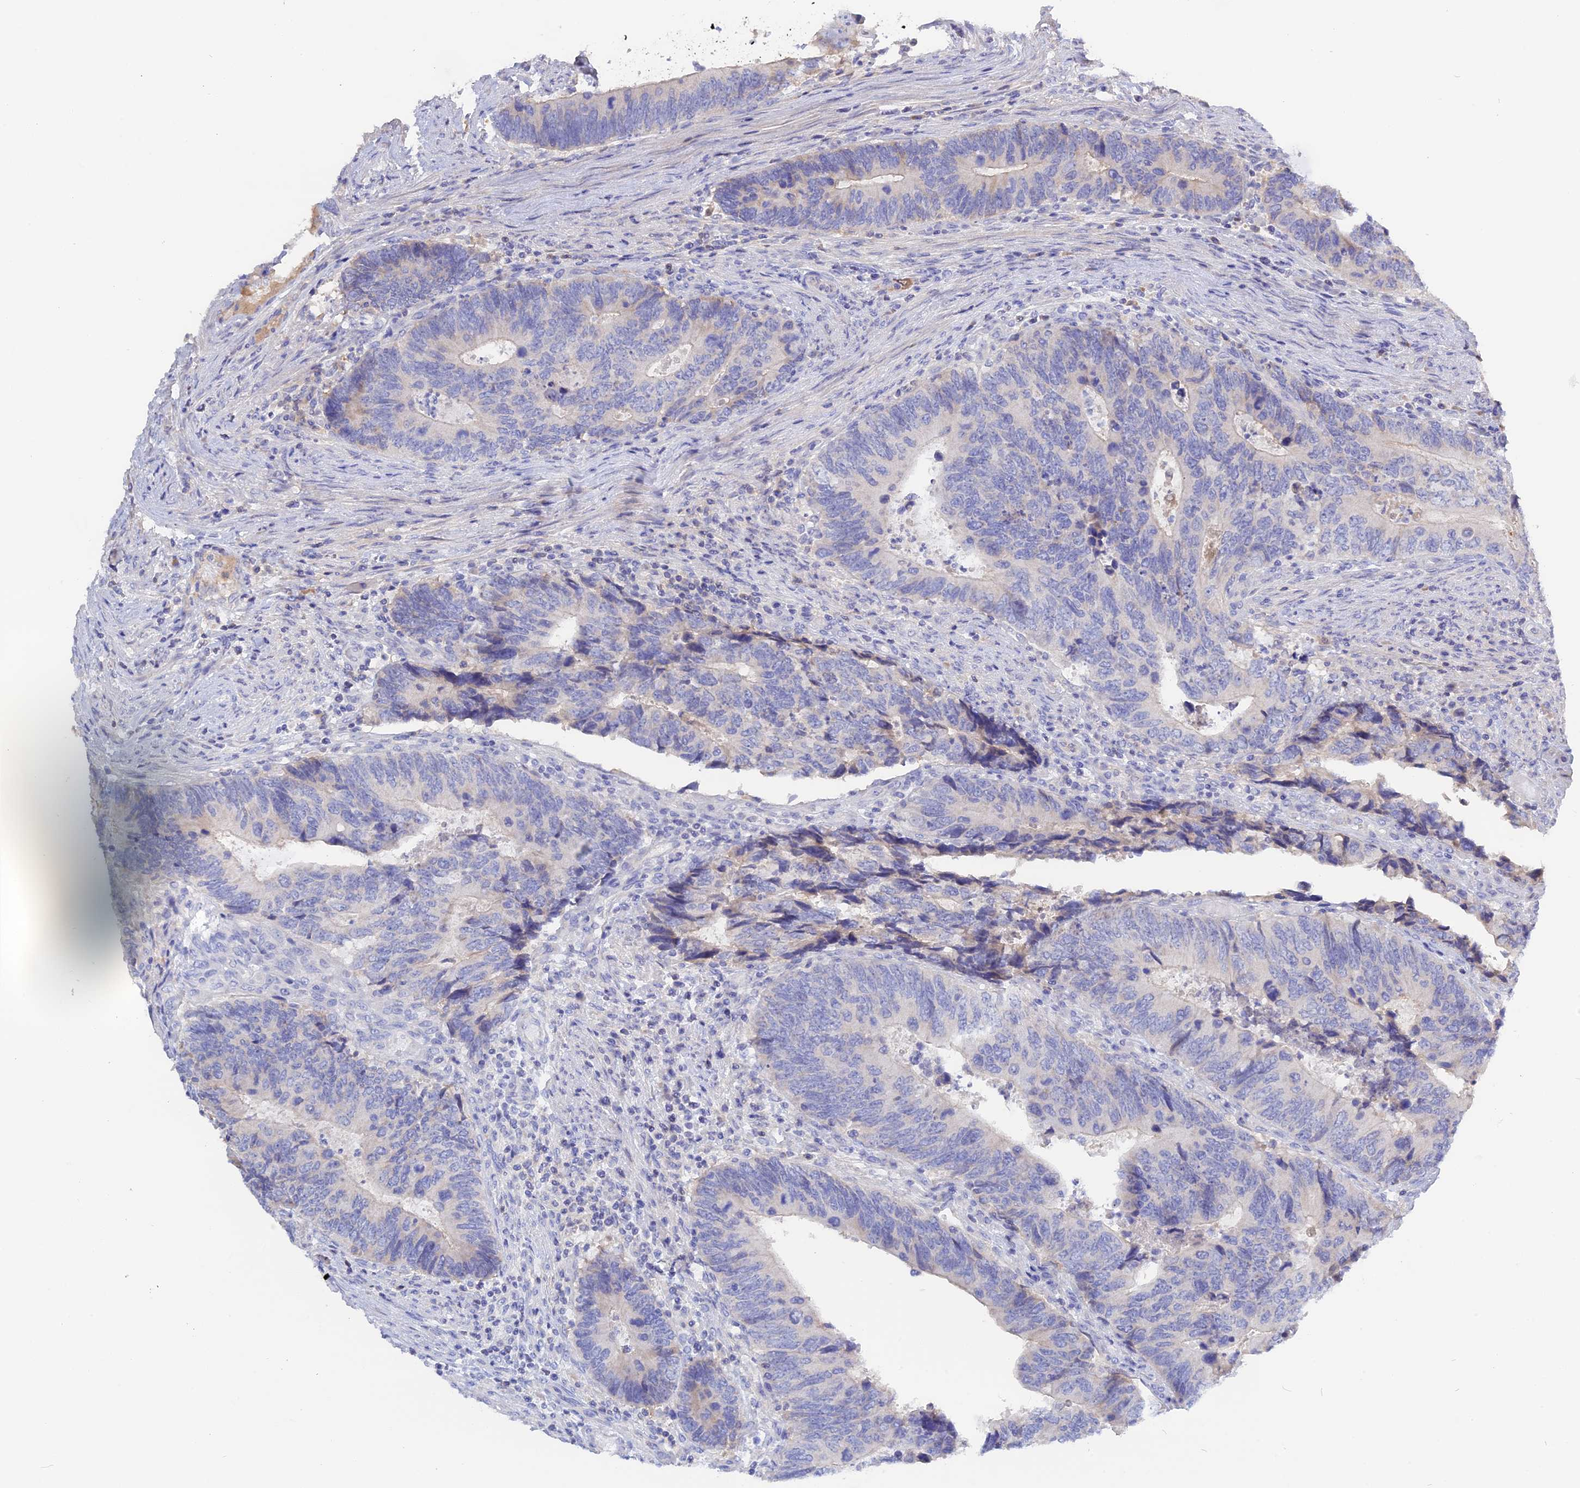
{"staining": {"intensity": "negative", "quantity": "none", "location": "none"}, "tissue": "colorectal cancer", "cell_type": "Tumor cells", "image_type": "cancer", "snomed": [{"axis": "morphology", "description": "Adenocarcinoma, NOS"}, {"axis": "topography", "description": "Colon"}], "caption": "Tumor cells show no significant protein expression in colorectal cancer (adenocarcinoma).", "gene": "ADGRA1", "patient": {"sex": "male", "age": 87}}